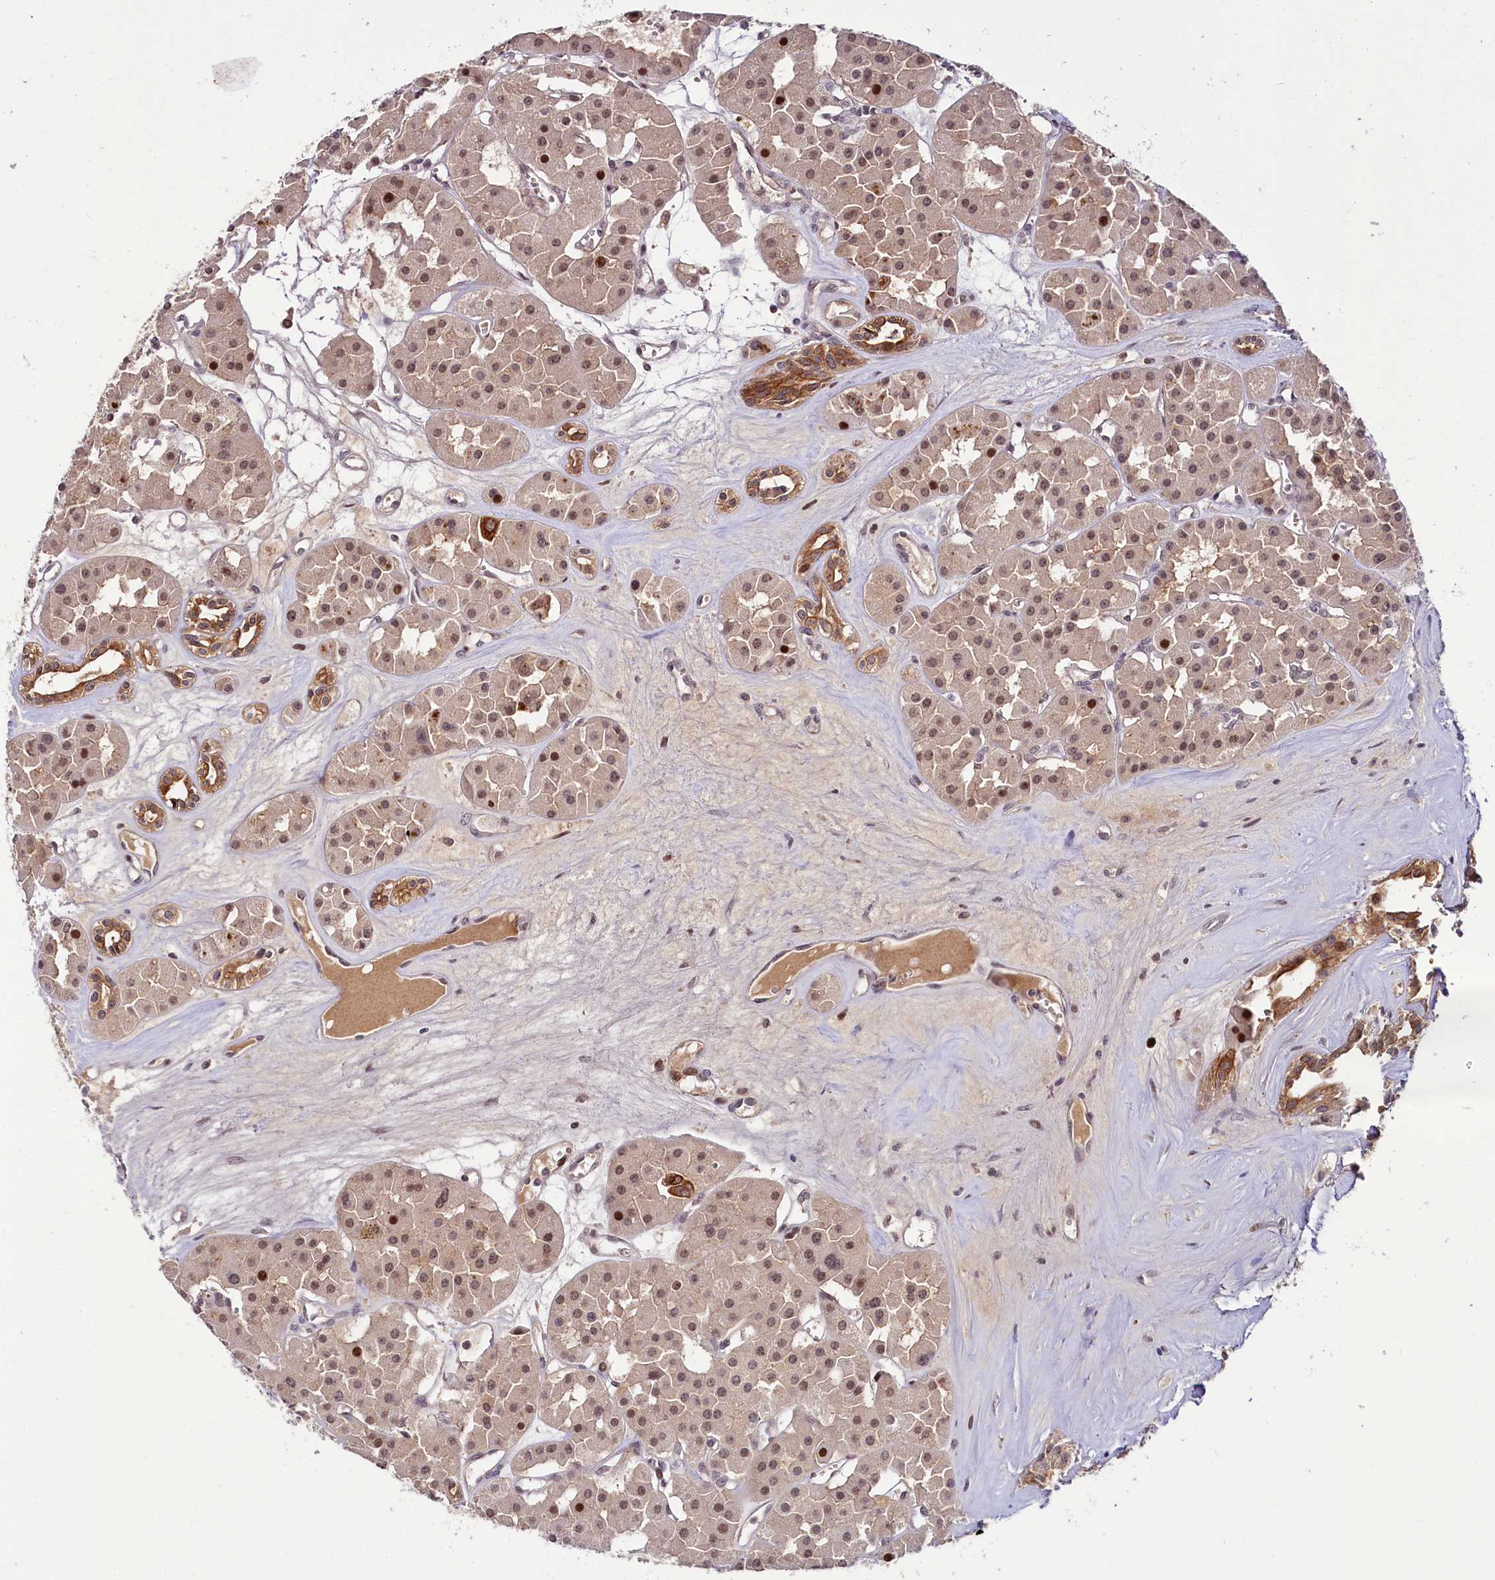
{"staining": {"intensity": "moderate", "quantity": ">75%", "location": "cytoplasmic/membranous,nuclear"}, "tissue": "renal cancer", "cell_type": "Tumor cells", "image_type": "cancer", "snomed": [{"axis": "morphology", "description": "Carcinoma, NOS"}, {"axis": "topography", "description": "Kidney"}], "caption": "IHC image of renal carcinoma stained for a protein (brown), which shows medium levels of moderate cytoplasmic/membranous and nuclear positivity in approximately >75% of tumor cells.", "gene": "N4BP2L1", "patient": {"sex": "female", "age": 75}}